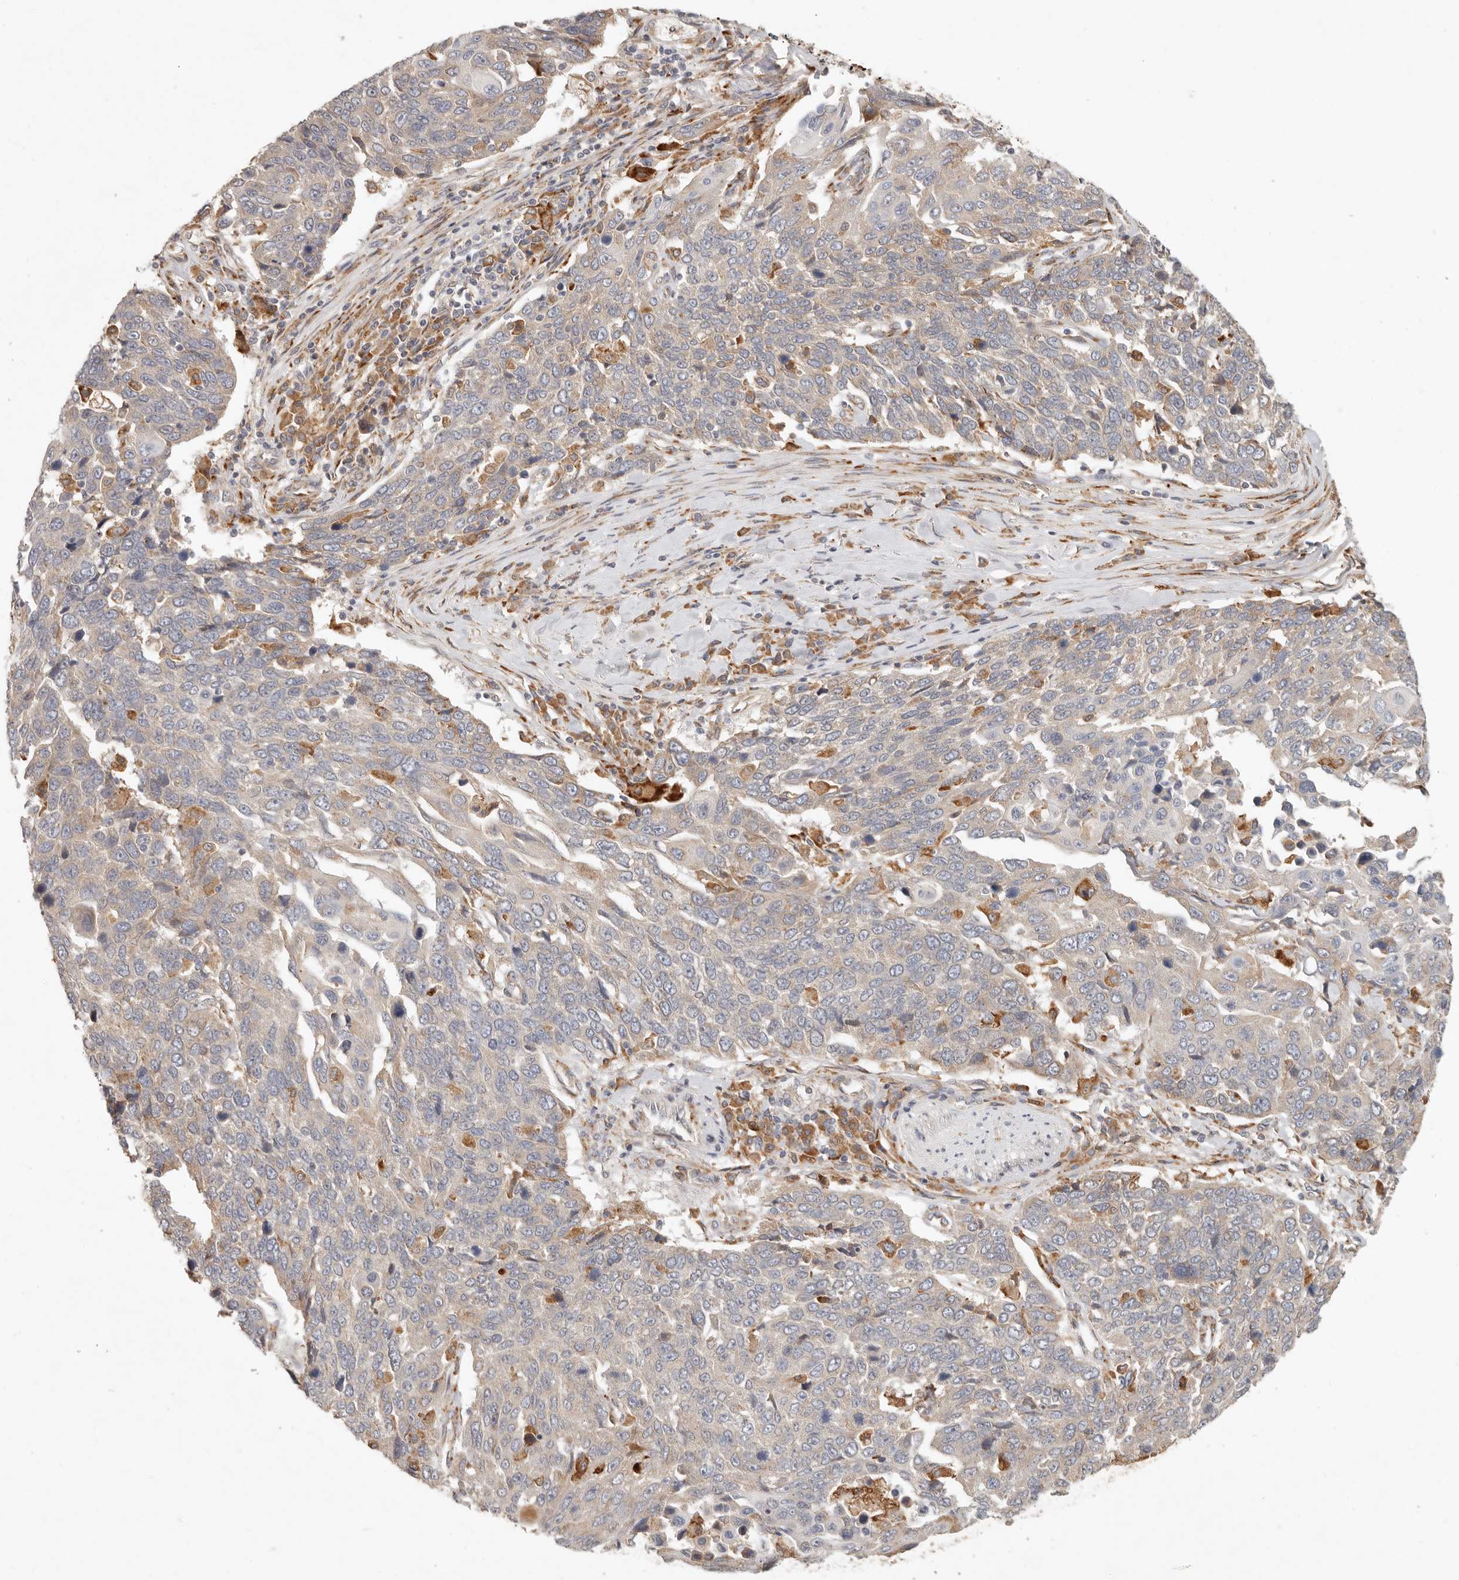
{"staining": {"intensity": "negative", "quantity": "none", "location": "none"}, "tissue": "lung cancer", "cell_type": "Tumor cells", "image_type": "cancer", "snomed": [{"axis": "morphology", "description": "Squamous cell carcinoma, NOS"}, {"axis": "topography", "description": "Lung"}], "caption": "Protein analysis of lung squamous cell carcinoma shows no significant positivity in tumor cells.", "gene": "ARHGEF10L", "patient": {"sex": "male", "age": 66}}